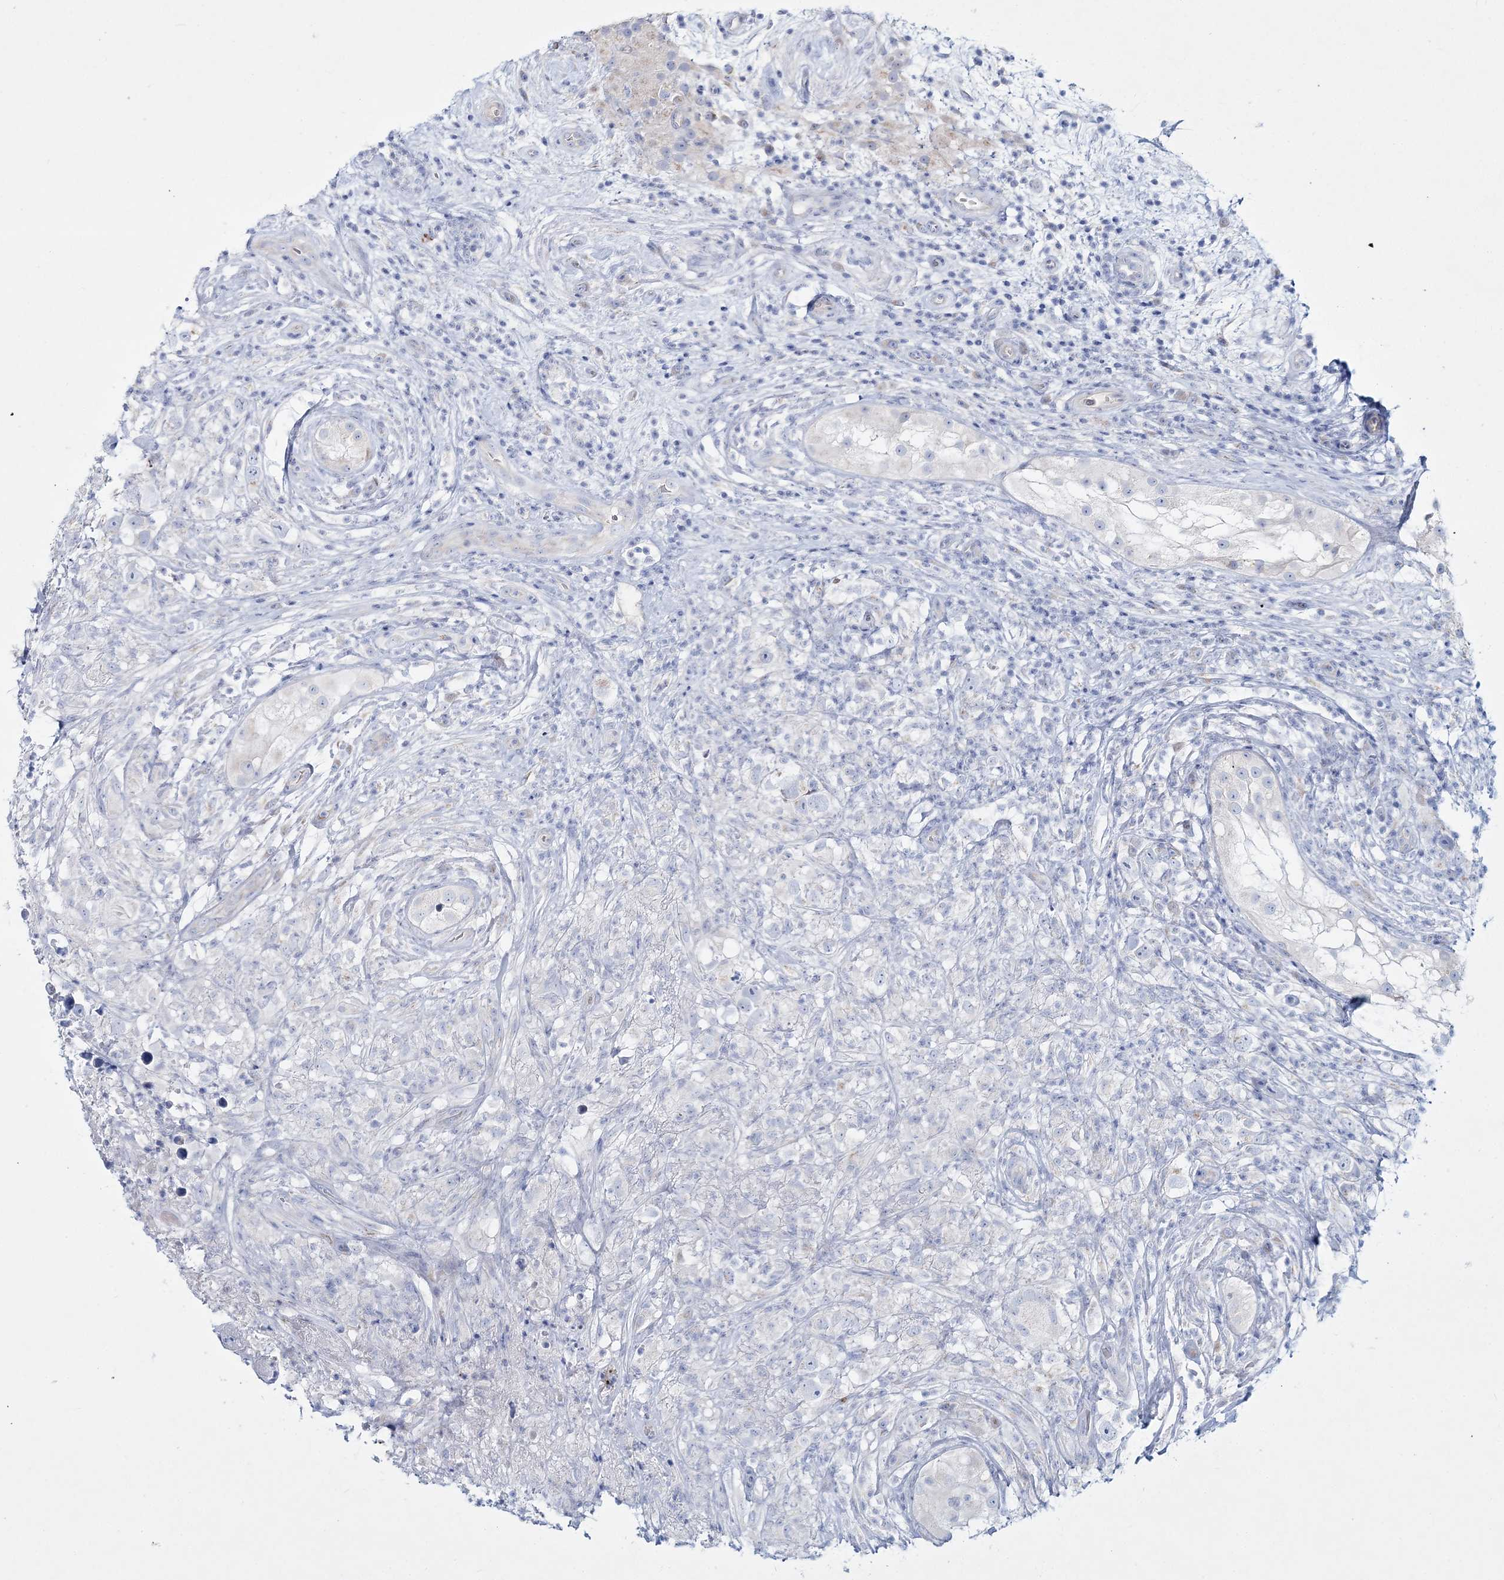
{"staining": {"intensity": "negative", "quantity": "none", "location": "none"}, "tissue": "testis cancer", "cell_type": "Tumor cells", "image_type": "cancer", "snomed": [{"axis": "morphology", "description": "Seminoma, NOS"}, {"axis": "topography", "description": "Testis"}], "caption": "Micrograph shows no significant protein positivity in tumor cells of testis cancer (seminoma).", "gene": "ADGRL1", "patient": {"sex": "male", "age": 49}}